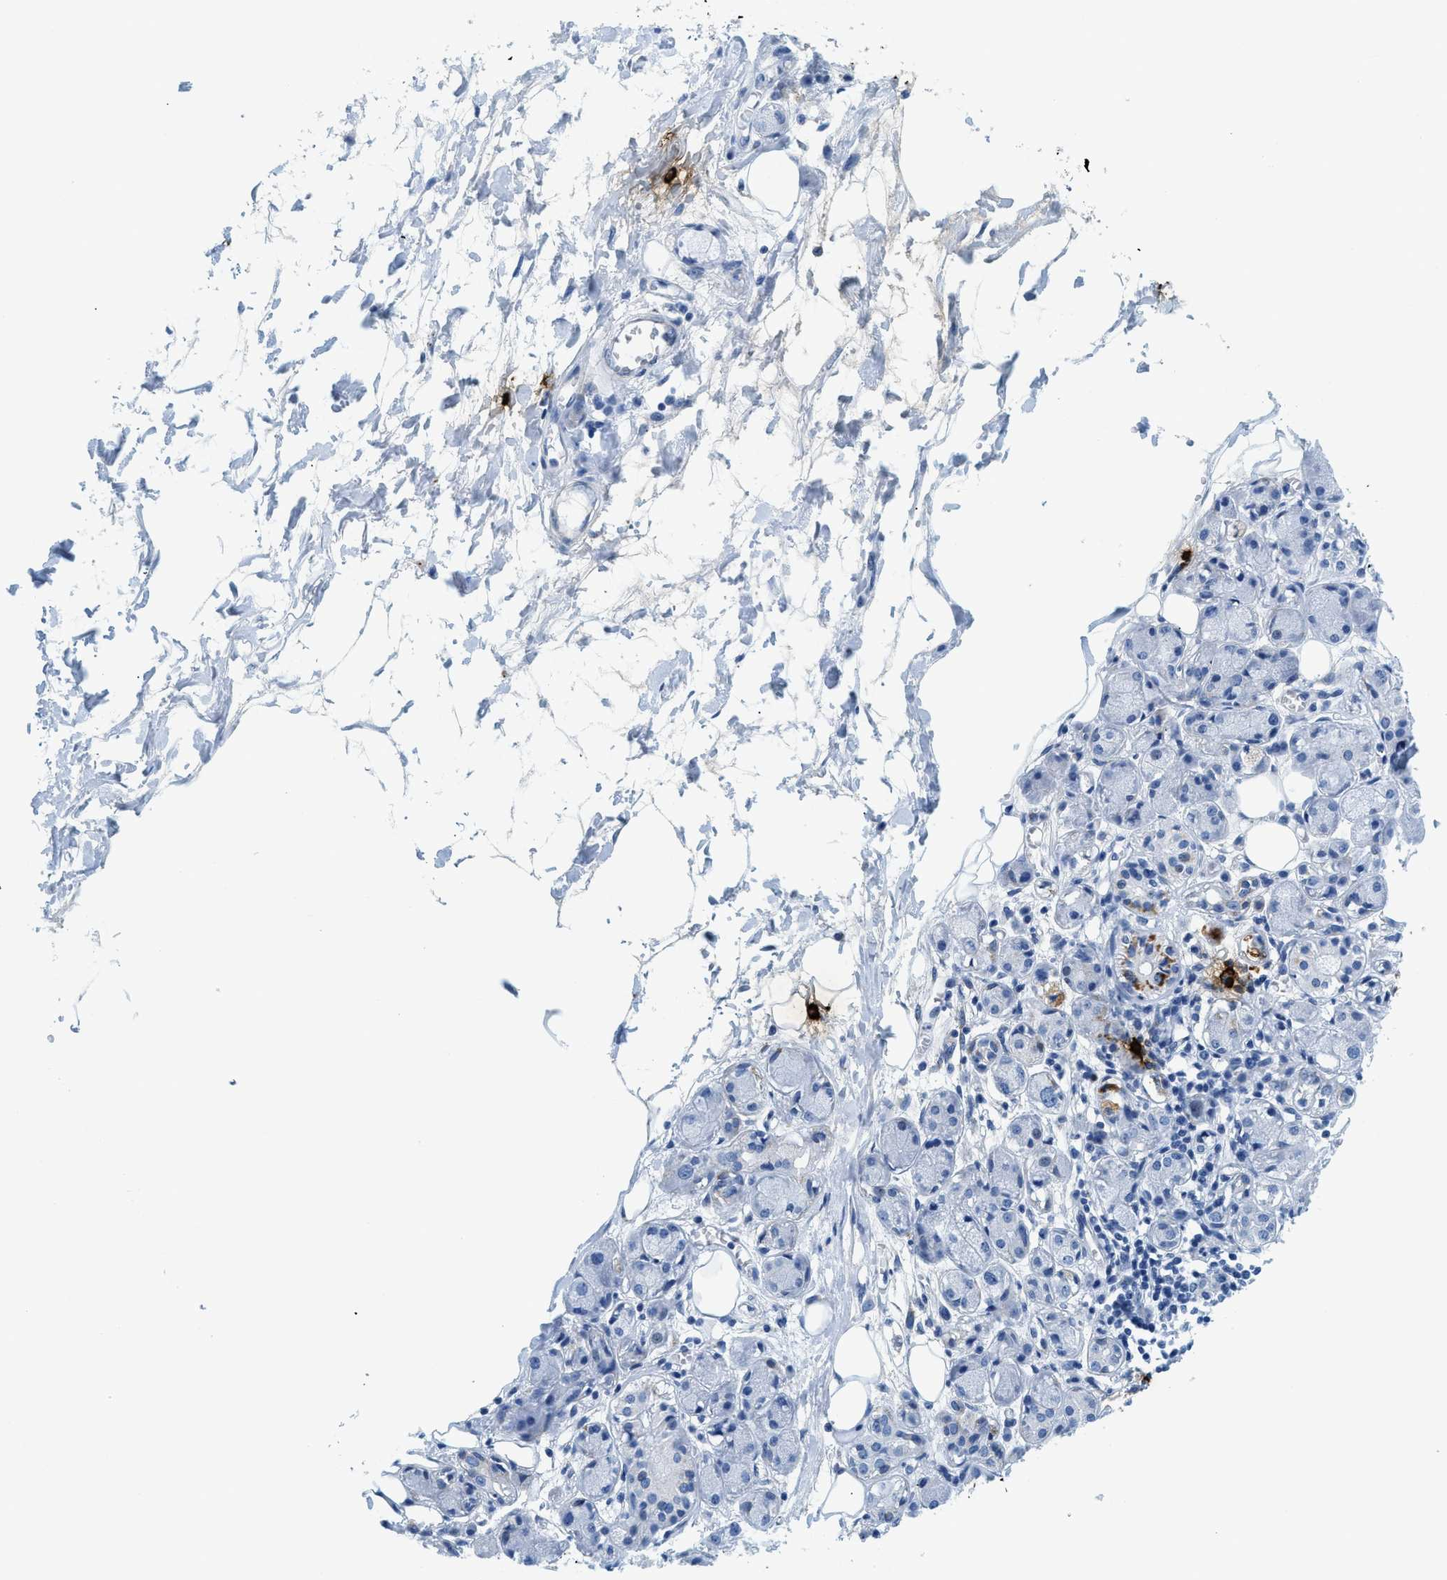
{"staining": {"intensity": "negative", "quantity": "none", "location": "none"}, "tissue": "adipose tissue", "cell_type": "Adipocytes", "image_type": "normal", "snomed": [{"axis": "morphology", "description": "Normal tissue, NOS"}, {"axis": "morphology", "description": "Inflammation, NOS"}, {"axis": "topography", "description": "Vascular tissue"}, {"axis": "topography", "description": "Salivary gland"}], "caption": "DAB immunohistochemical staining of unremarkable human adipose tissue demonstrates no significant positivity in adipocytes. Nuclei are stained in blue.", "gene": "TPSAB1", "patient": {"sex": "female", "age": 75}}